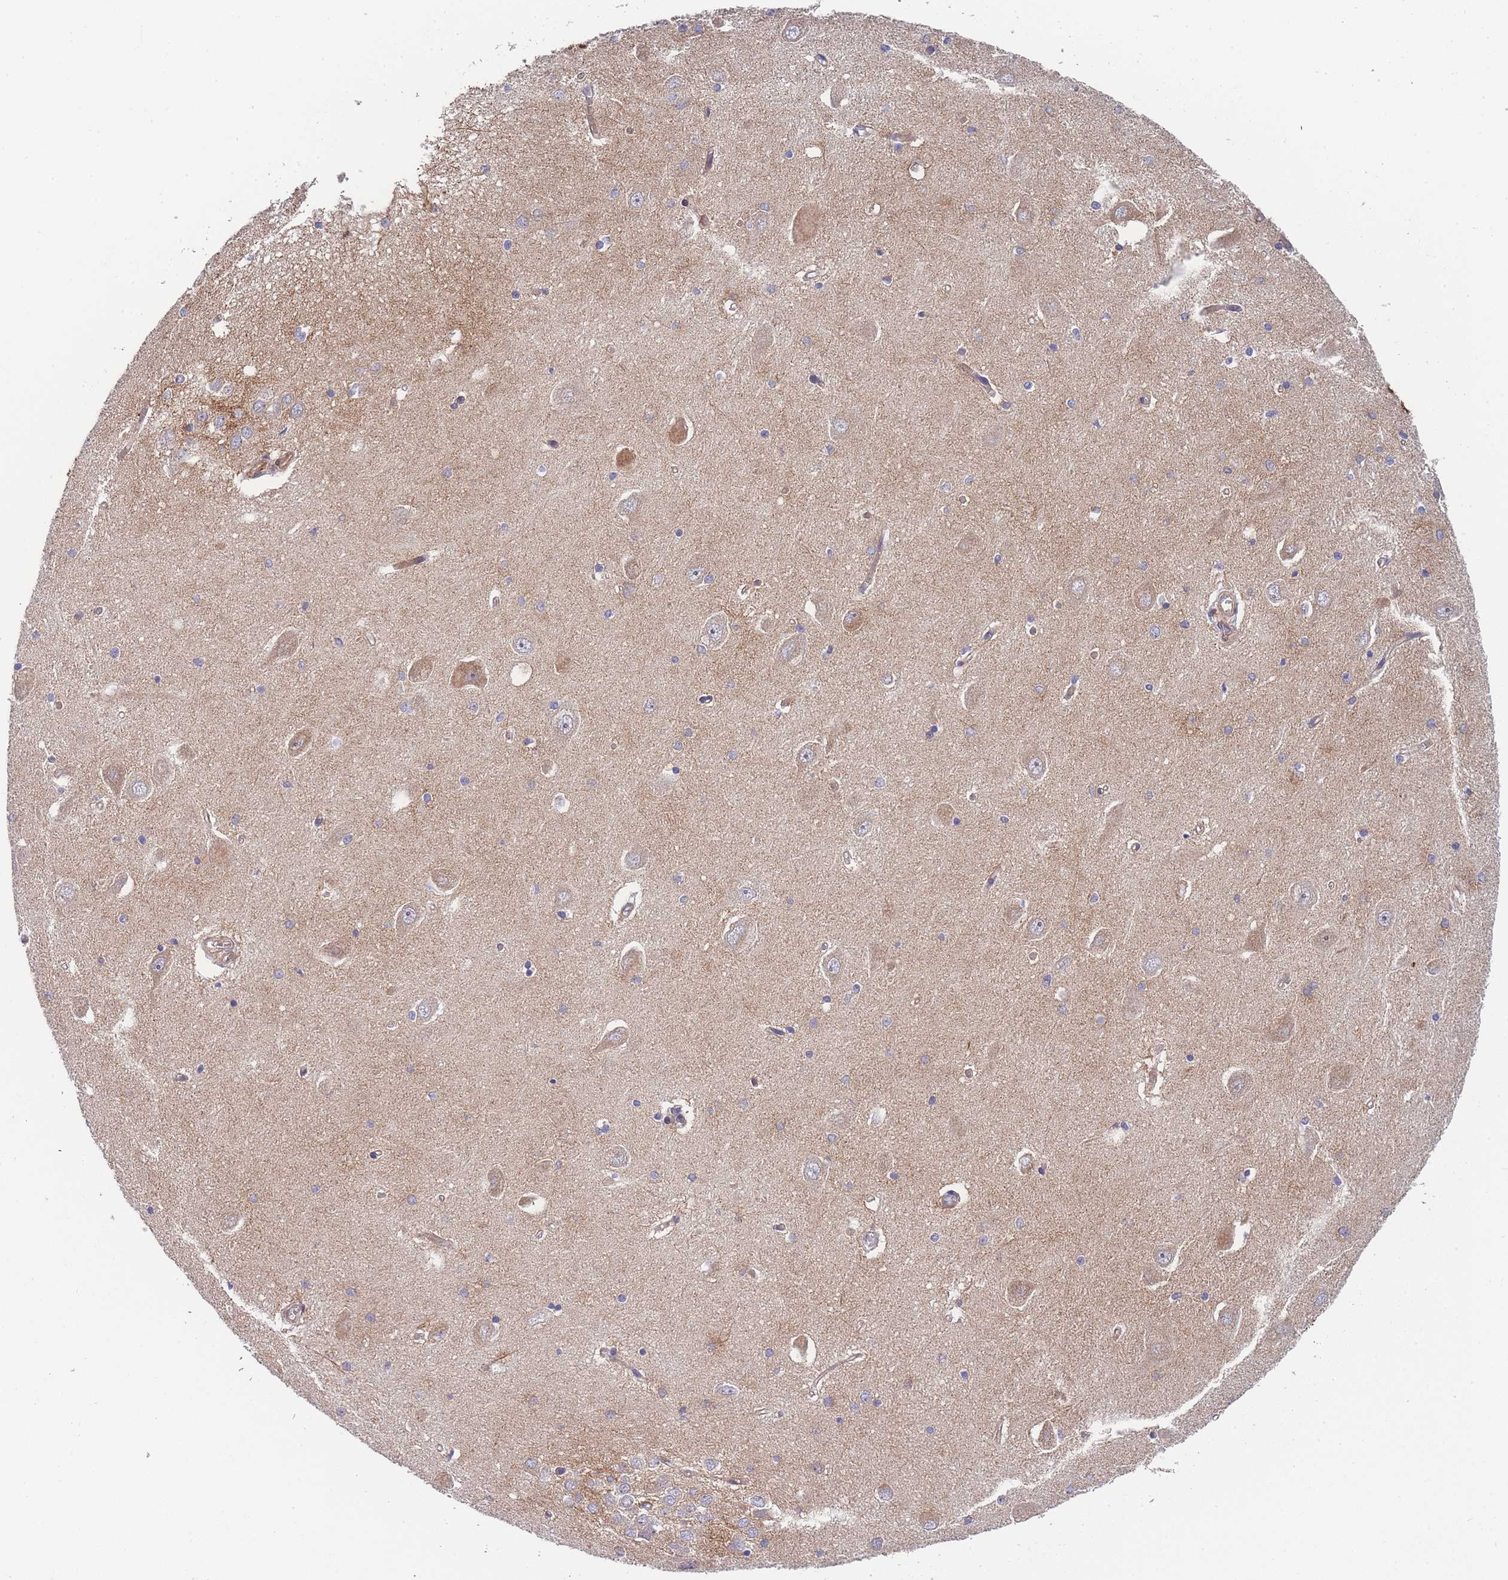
{"staining": {"intensity": "negative", "quantity": "none", "location": "none"}, "tissue": "hippocampus", "cell_type": "Glial cells", "image_type": "normal", "snomed": [{"axis": "morphology", "description": "Normal tissue, NOS"}, {"axis": "topography", "description": "Hippocampus"}], "caption": "This is an immunohistochemistry (IHC) photomicrograph of normal human hippocampus. There is no staining in glial cells.", "gene": "MTRES1", "patient": {"sex": "male", "age": 45}}